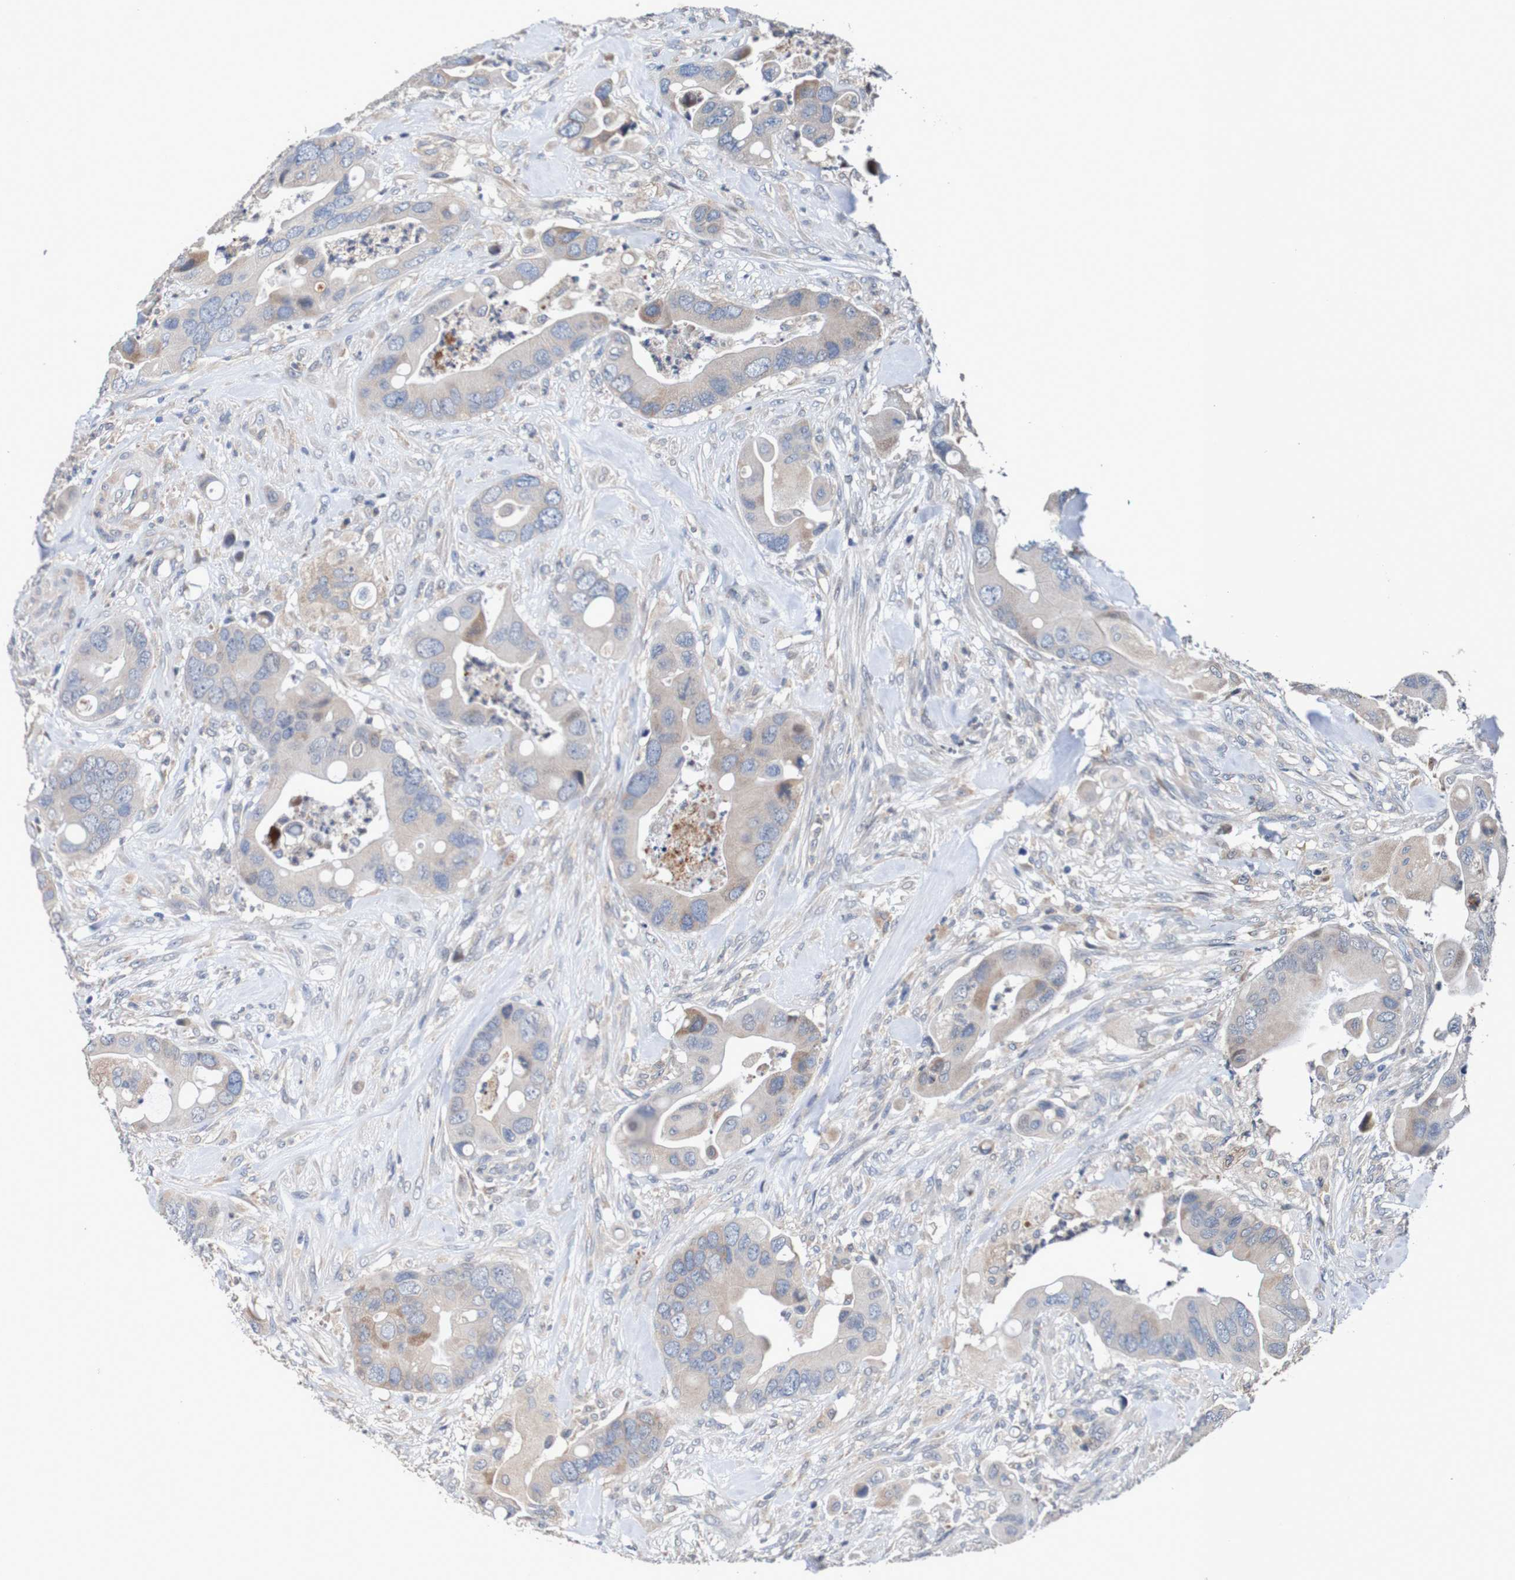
{"staining": {"intensity": "weak", "quantity": "25%-75%", "location": "cytoplasmic/membranous"}, "tissue": "colorectal cancer", "cell_type": "Tumor cells", "image_type": "cancer", "snomed": [{"axis": "morphology", "description": "Adenocarcinoma, NOS"}, {"axis": "topography", "description": "Rectum"}], "caption": "A low amount of weak cytoplasmic/membranous staining is appreciated in approximately 25%-75% of tumor cells in colorectal cancer tissue. The protein of interest is shown in brown color, while the nuclei are stained blue.", "gene": "FIBP", "patient": {"sex": "female", "age": 57}}